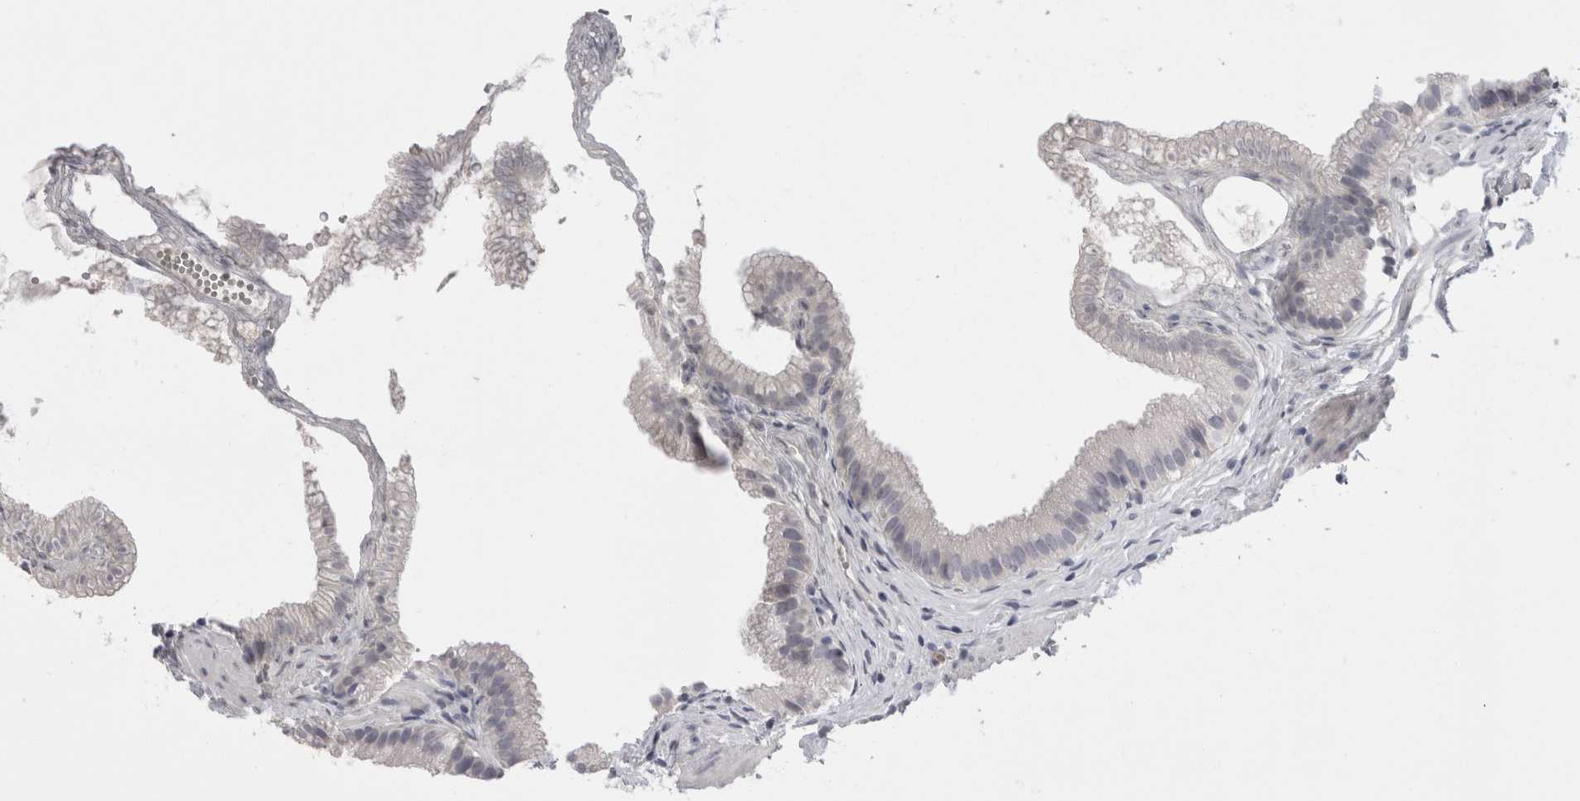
{"staining": {"intensity": "negative", "quantity": "none", "location": "none"}, "tissue": "gallbladder", "cell_type": "Glandular cells", "image_type": "normal", "snomed": [{"axis": "morphology", "description": "Normal tissue, NOS"}, {"axis": "topography", "description": "Gallbladder"}], "caption": "The image exhibits no significant expression in glandular cells of gallbladder.", "gene": "SUCNR1", "patient": {"sex": "male", "age": 38}}